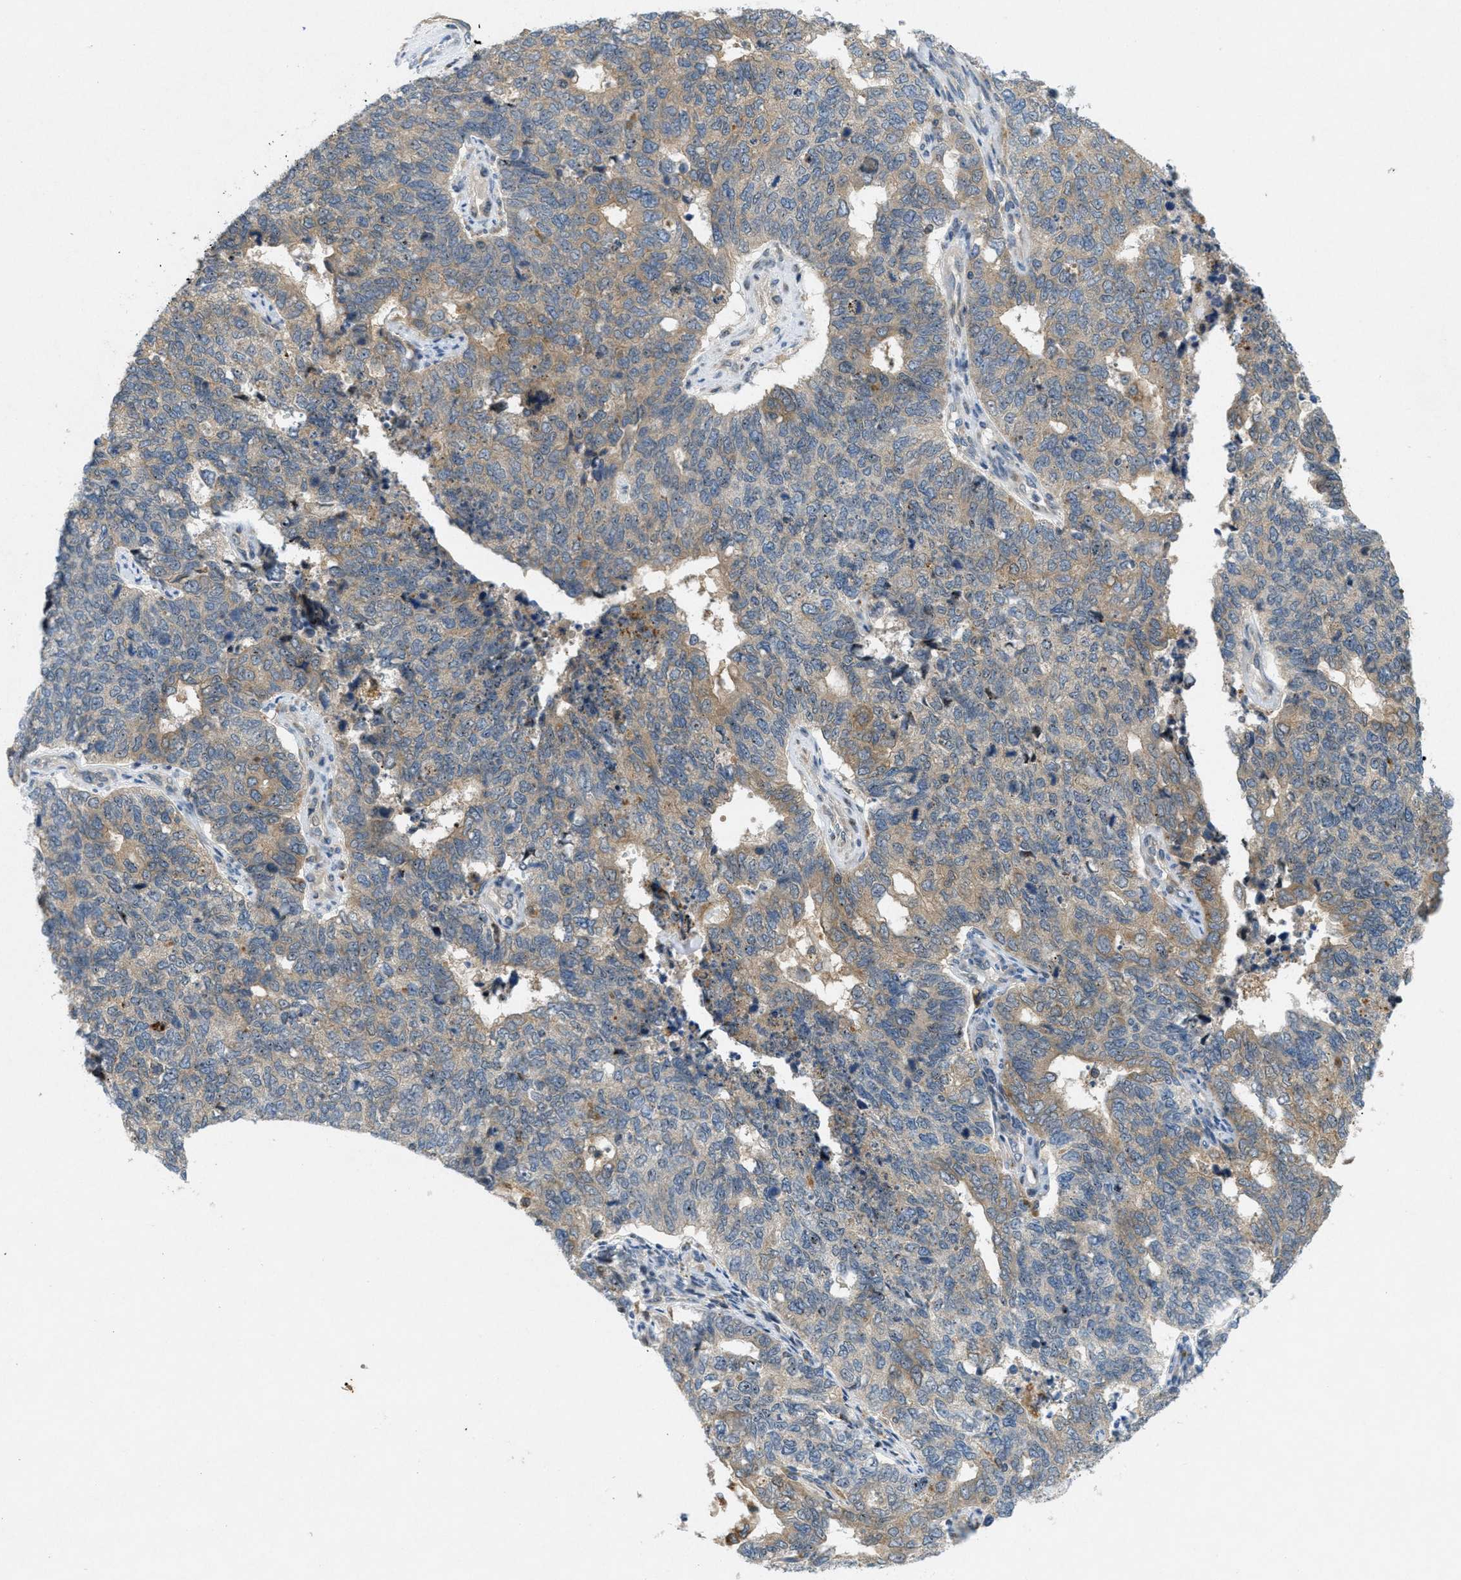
{"staining": {"intensity": "weak", "quantity": ">75%", "location": "cytoplasmic/membranous"}, "tissue": "cervical cancer", "cell_type": "Tumor cells", "image_type": "cancer", "snomed": [{"axis": "morphology", "description": "Squamous cell carcinoma, NOS"}, {"axis": "topography", "description": "Cervix"}], "caption": "Immunohistochemistry (DAB (3,3'-diaminobenzidine)) staining of human cervical cancer (squamous cell carcinoma) reveals weak cytoplasmic/membranous protein staining in about >75% of tumor cells. (DAB (3,3'-diaminobenzidine) = brown stain, brightfield microscopy at high magnification).", "gene": "SIGMAR1", "patient": {"sex": "female", "age": 63}}